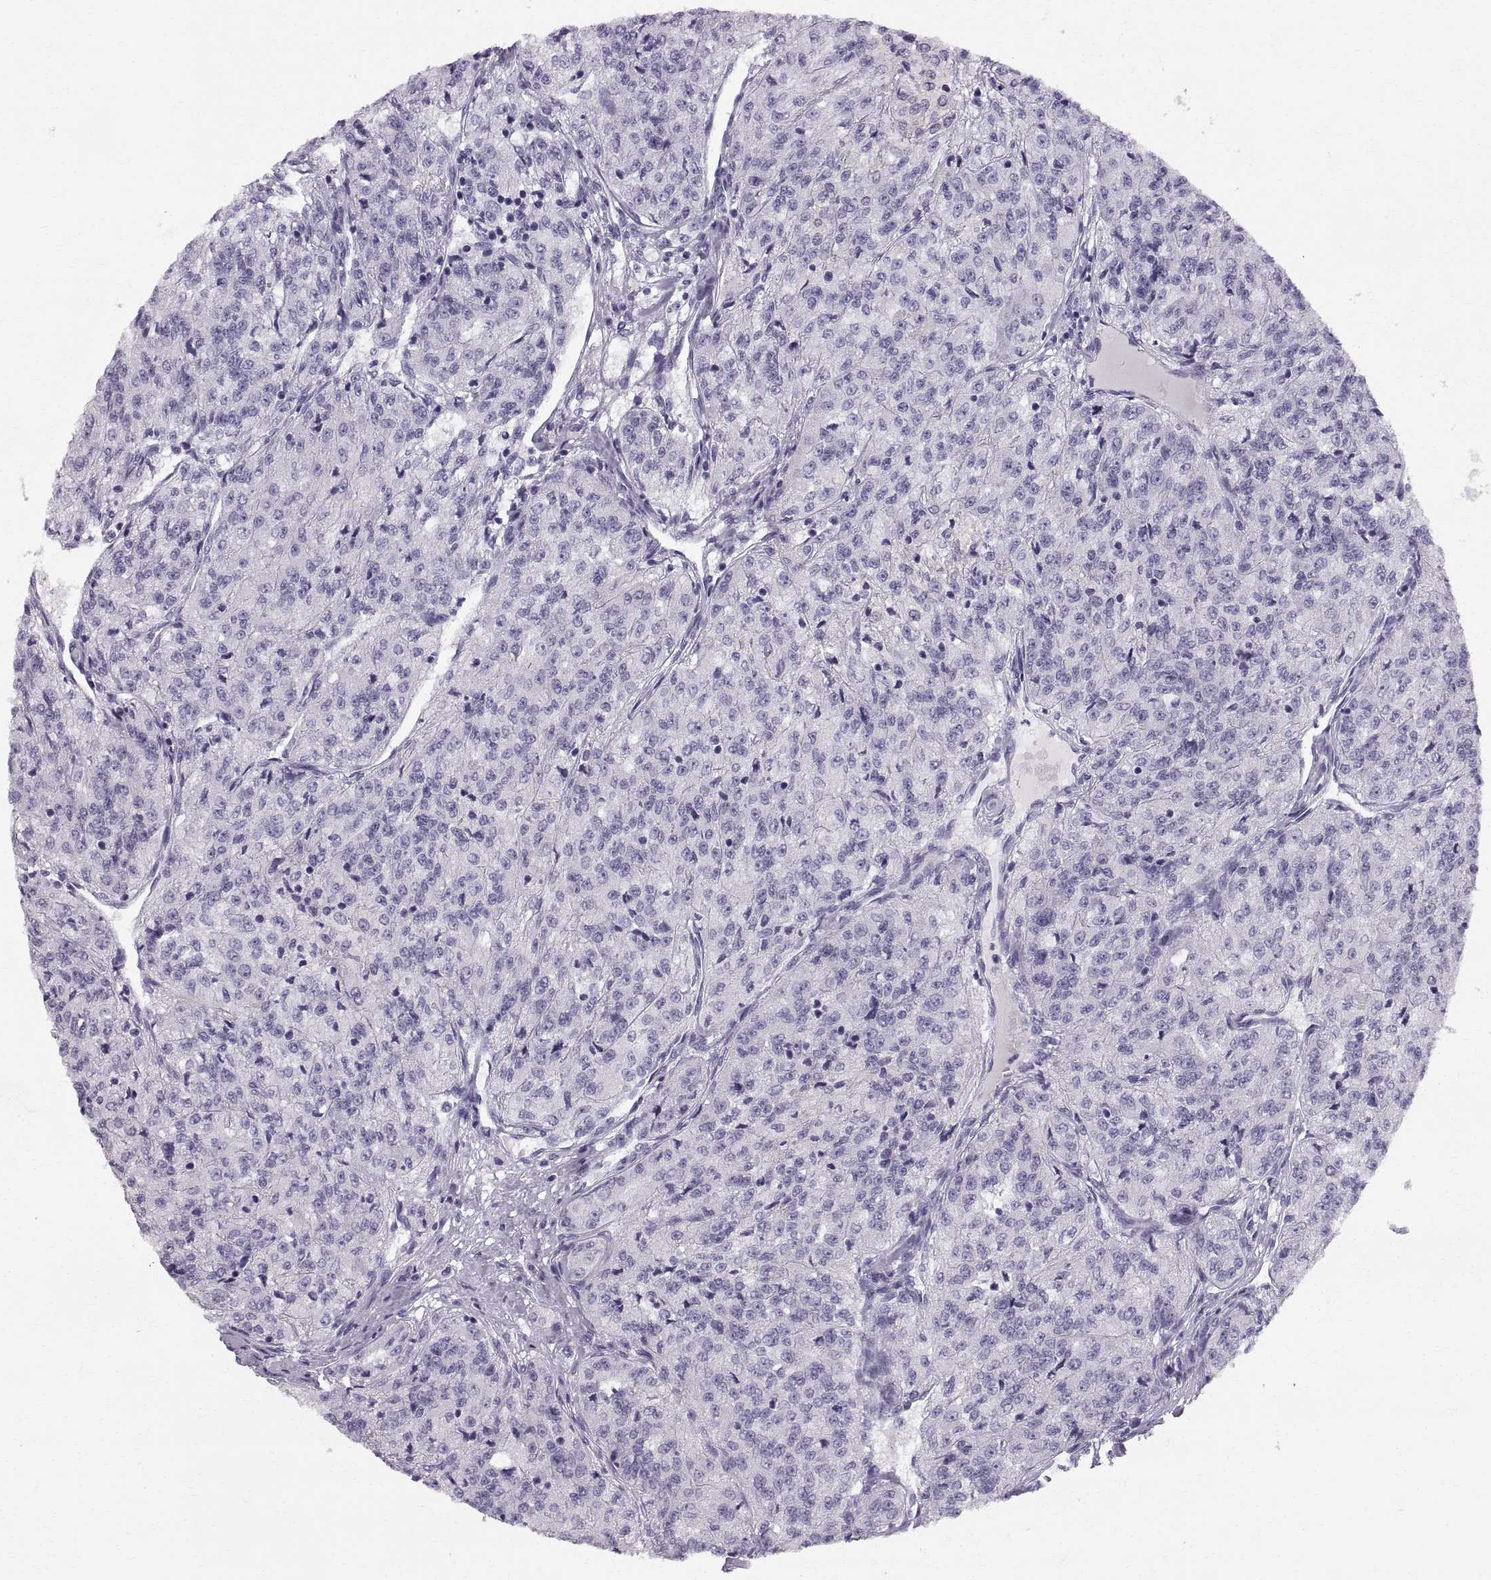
{"staining": {"intensity": "negative", "quantity": "none", "location": "none"}, "tissue": "renal cancer", "cell_type": "Tumor cells", "image_type": "cancer", "snomed": [{"axis": "morphology", "description": "Adenocarcinoma, NOS"}, {"axis": "topography", "description": "Kidney"}], "caption": "A micrograph of renal cancer stained for a protein reveals no brown staining in tumor cells. Nuclei are stained in blue.", "gene": "SLC22A6", "patient": {"sex": "female", "age": 63}}